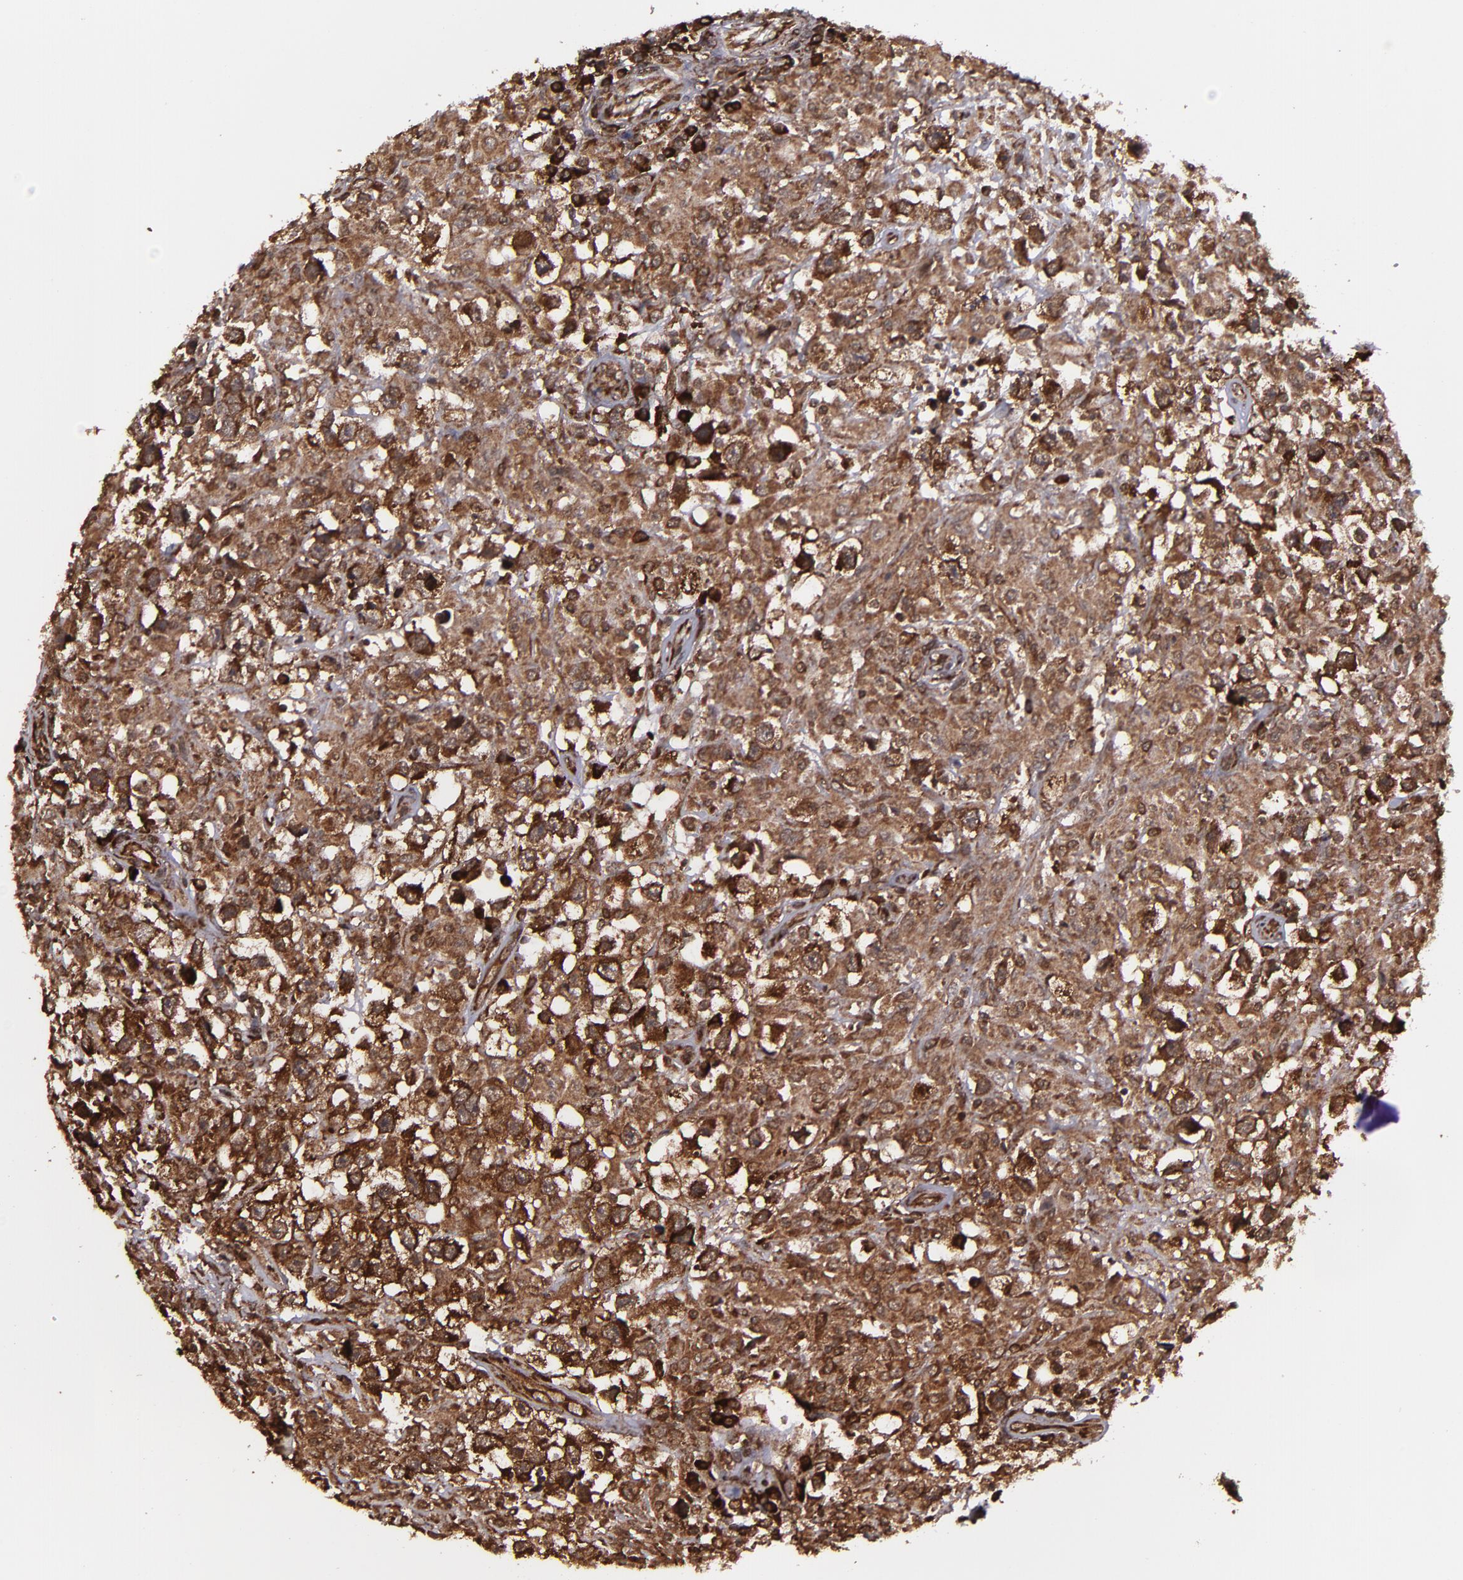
{"staining": {"intensity": "strong", "quantity": ">75%", "location": "cytoplasmic/membranous,nuclear"}, "tissue": "testis cancer", "cell_type": "Tumor cells", "image_type": "cancer", "snomed": [{"axis": "morphology", "description": "Seminoma, NOS"}, {"axis": "topography", "description": "Testis"}], "caption": "Human seminoma (testis) stained with a brown dye demonstrates strong cytoplasmic/membranous and nuclear positive expression in approximately >75% of tumor cells.", "gene": "EIF4ENIF1", "patient": {"sex": "male", "age": 34}}